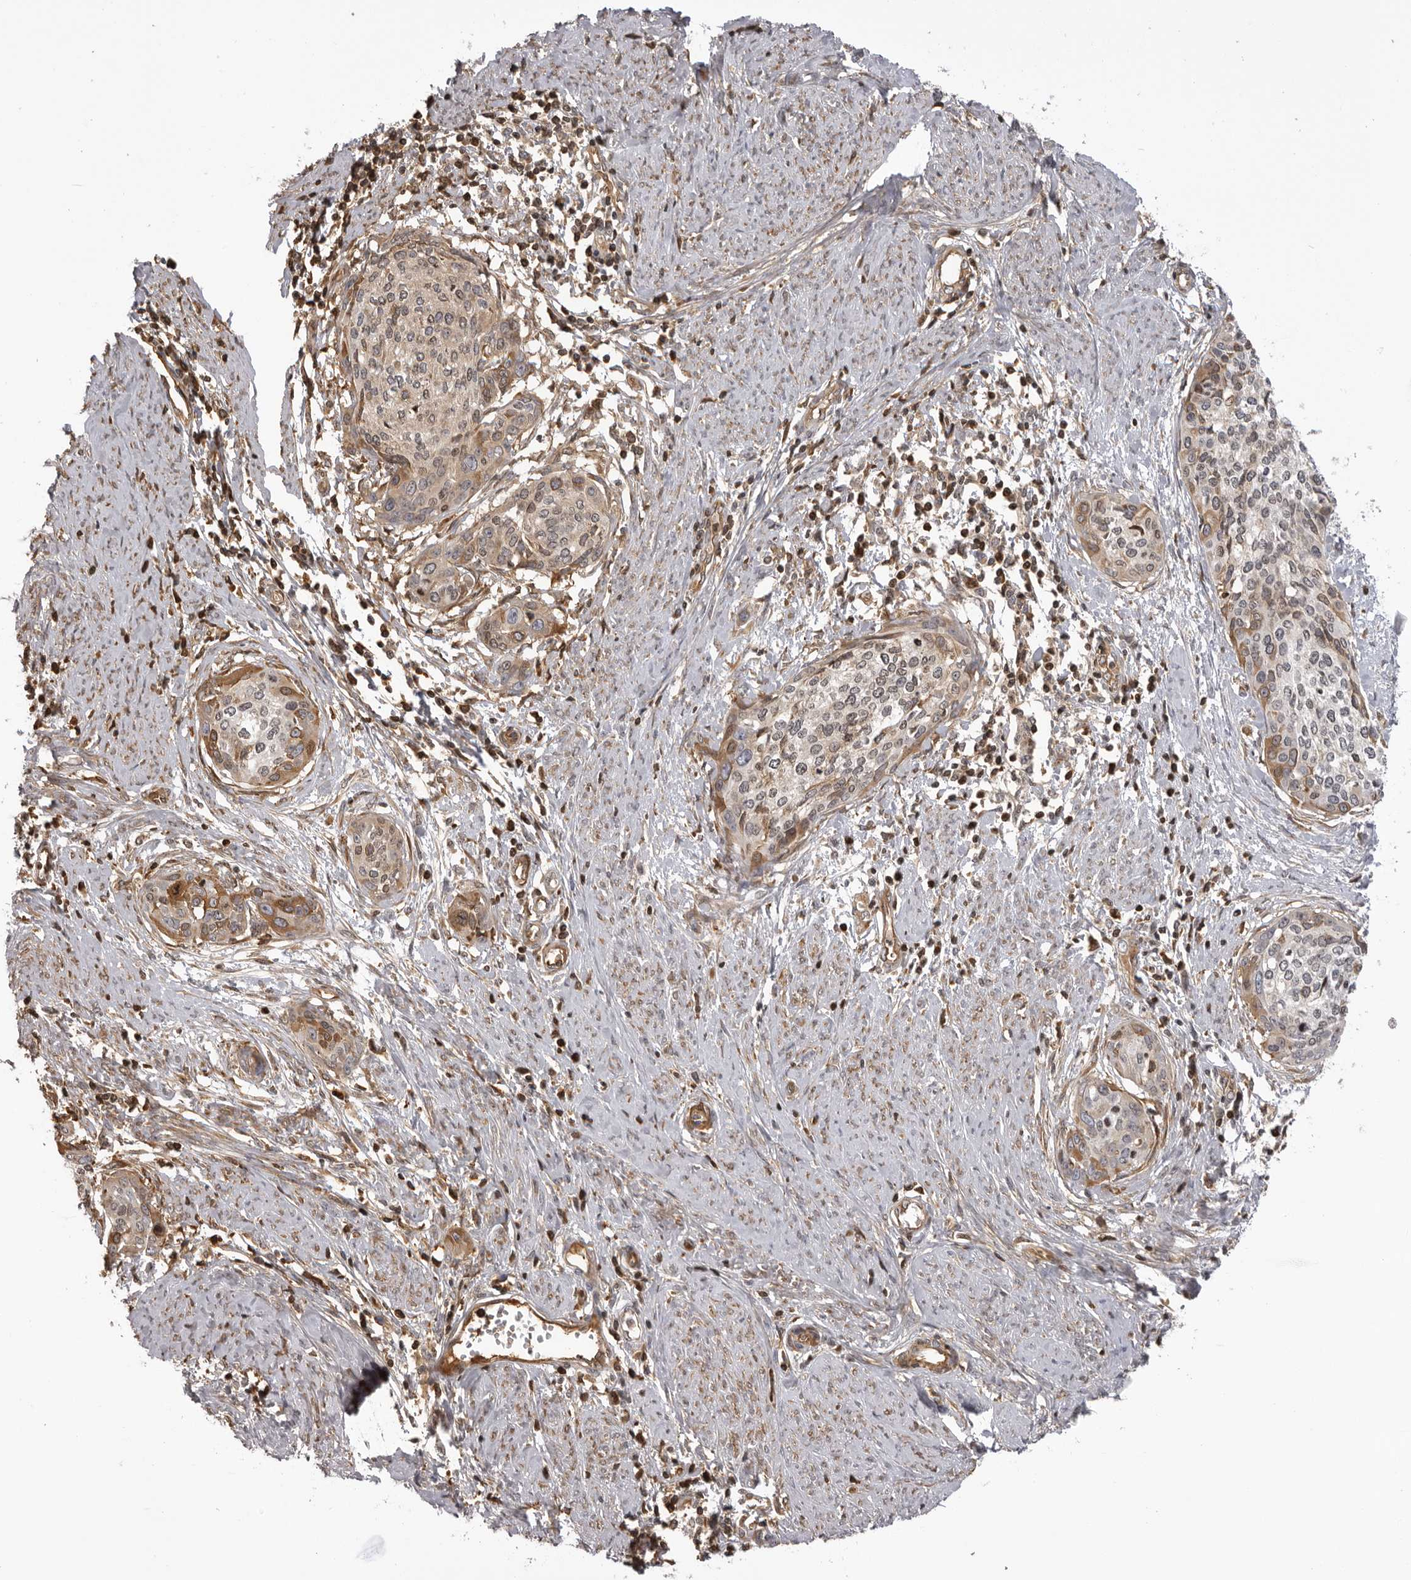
{"staining": {"intensity": "moderate", "quantity": "<25%", "location": "cytoplasmic/membranous"}, "tissue": "cervical cancer", "cell_type": "Tumor cells", "image_type": "cancer", "snomed": [{"axis": "morphology", "description": "Squamous cell carcinoma, NOS"}, {"axis": "topography", "description": "Cervix"}], "caption": "The immunohistochemical stain shows moderate cytoplasmic/membranous positivity in tumor cells of cervical cancer (squamous cell carcinoma) tissue.", "gene": "PLEKHF2", "patient": {"sex": "female", "age": 37}}